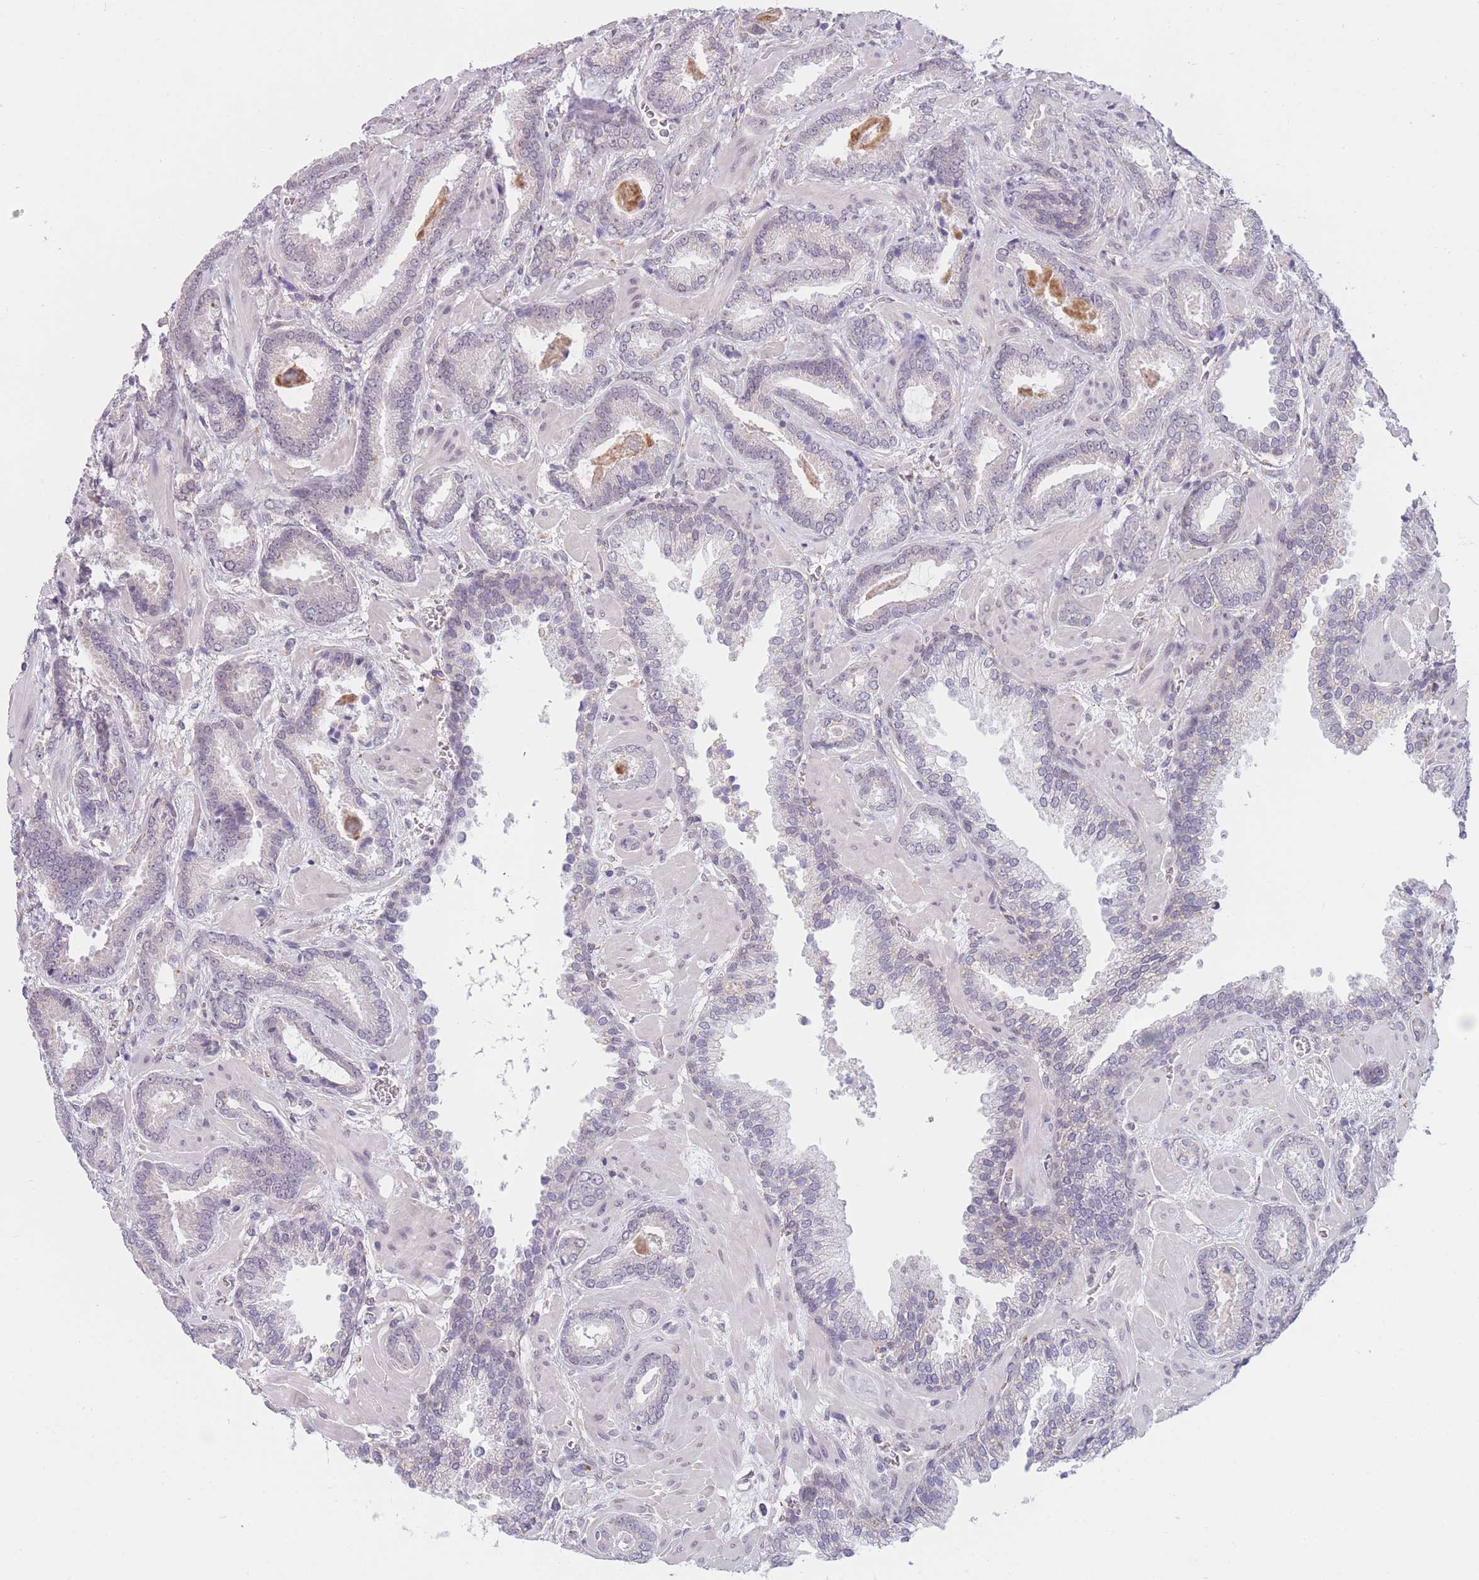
{"staining": {"intensity": "negative", "quantity": "none", "location": "none"}, "tissue": "prostate cancer", "cell_type": "Tumor cells", "image_type": "cancer", "snomed": [{"axis": "morphology", "description": "Adenocarcinoma, Low grade"}, {"axis": "topography", "description": "Prostate"}], "caption": "A histopathology image of human prostate cancer (adenocarcinoma (low-grade)) is negative for staining in tumor cells.", "gene": "COL27A1", "patient": {"sex": "male", "age": 62}}